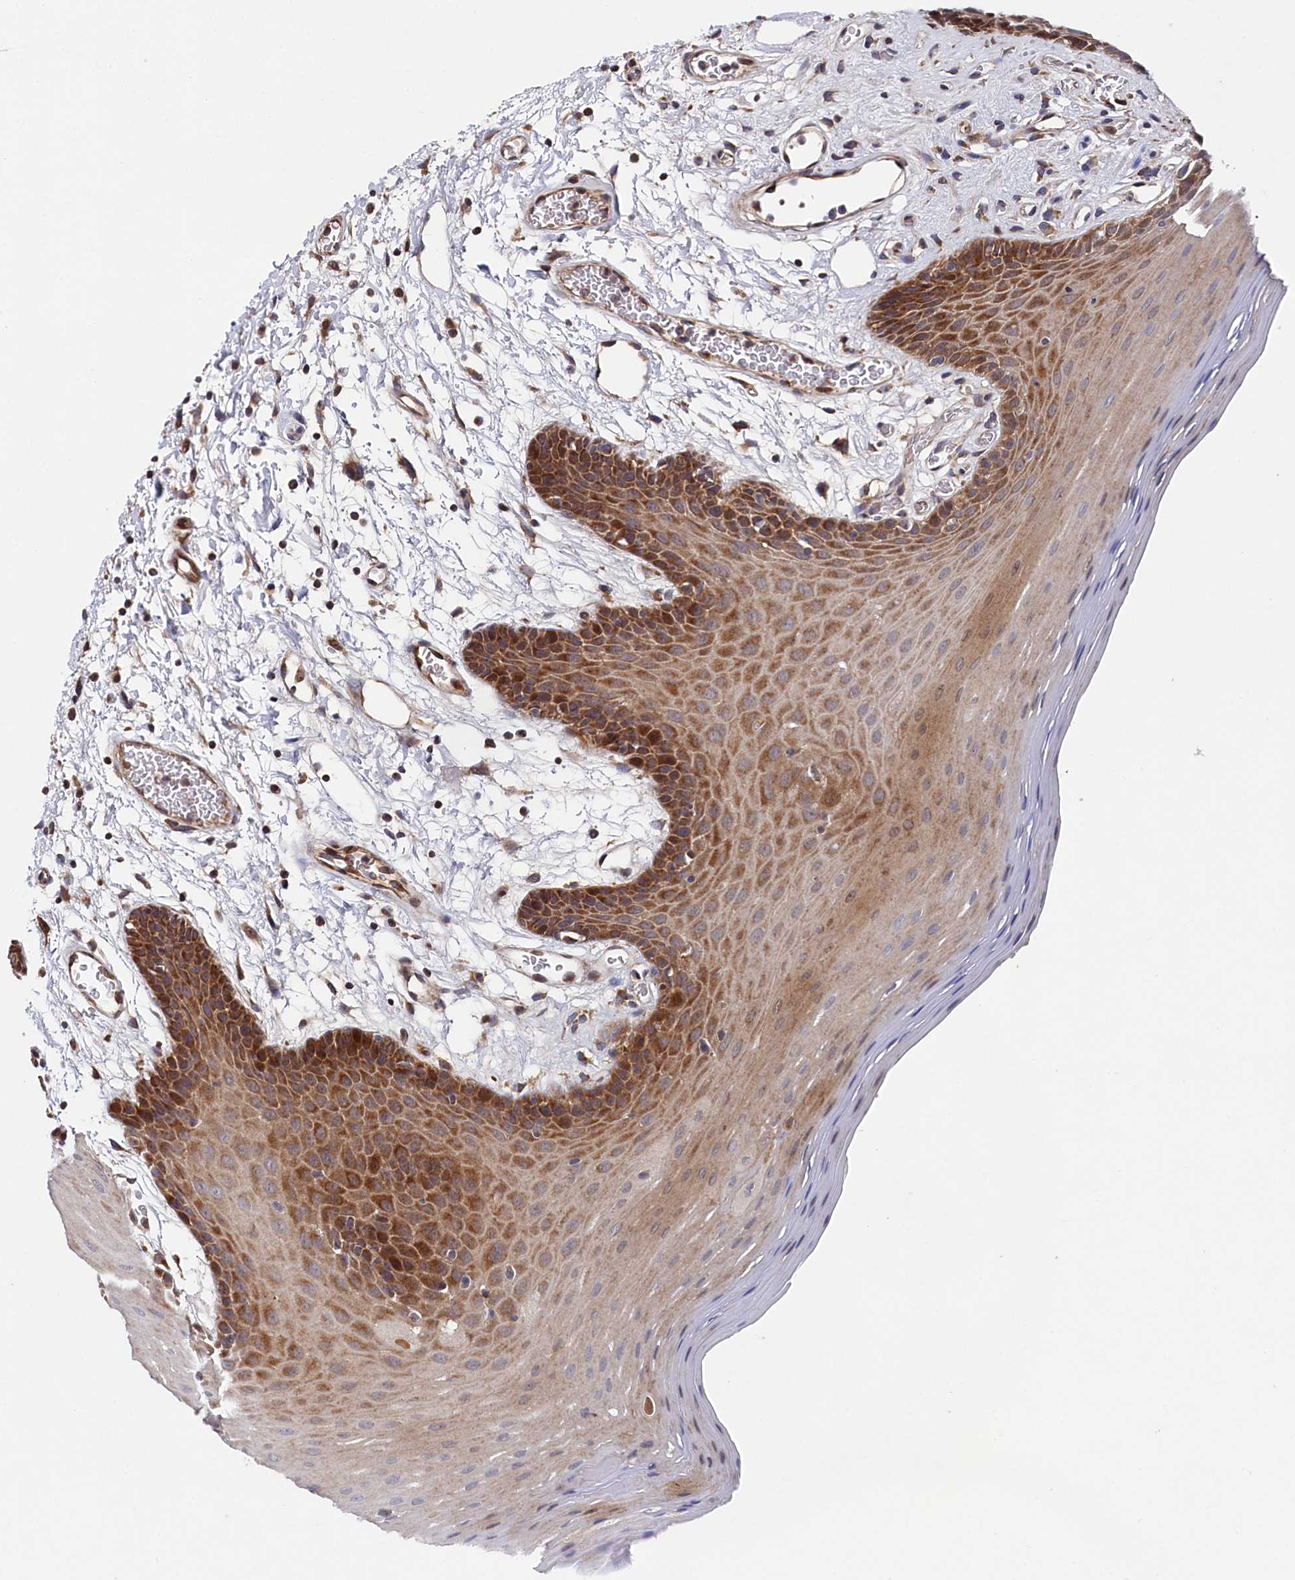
{"staining": {"intensity": "strong", "quantity": "25%-75%", "location": "cytoplasmic/membranous"}, "tissue": "oral mucosa", "cell_type": "Squamous epithelial cells", "image_type": "normal", "snomed": [{"axis": "morphology", "description": "Normal tissue, NOS"}, {"axis": "topography", "description": "Skeletal muscle"}, {"axis": "topography", "description": "Oral tissue"}, {"axis": "topography", "description": "Salivary gland"}, {"axis": "topography", "description": "Peripheral nerve tissue"}], "caption": "Strong cytoplasmic/membranous expression for a protein is appreciated in about 25%-75% of squamous epithelial cells of normal oral mucosa using IHC.", "gene": "SUPV3L1", "patient": {"sex": "male", "age": 54}}